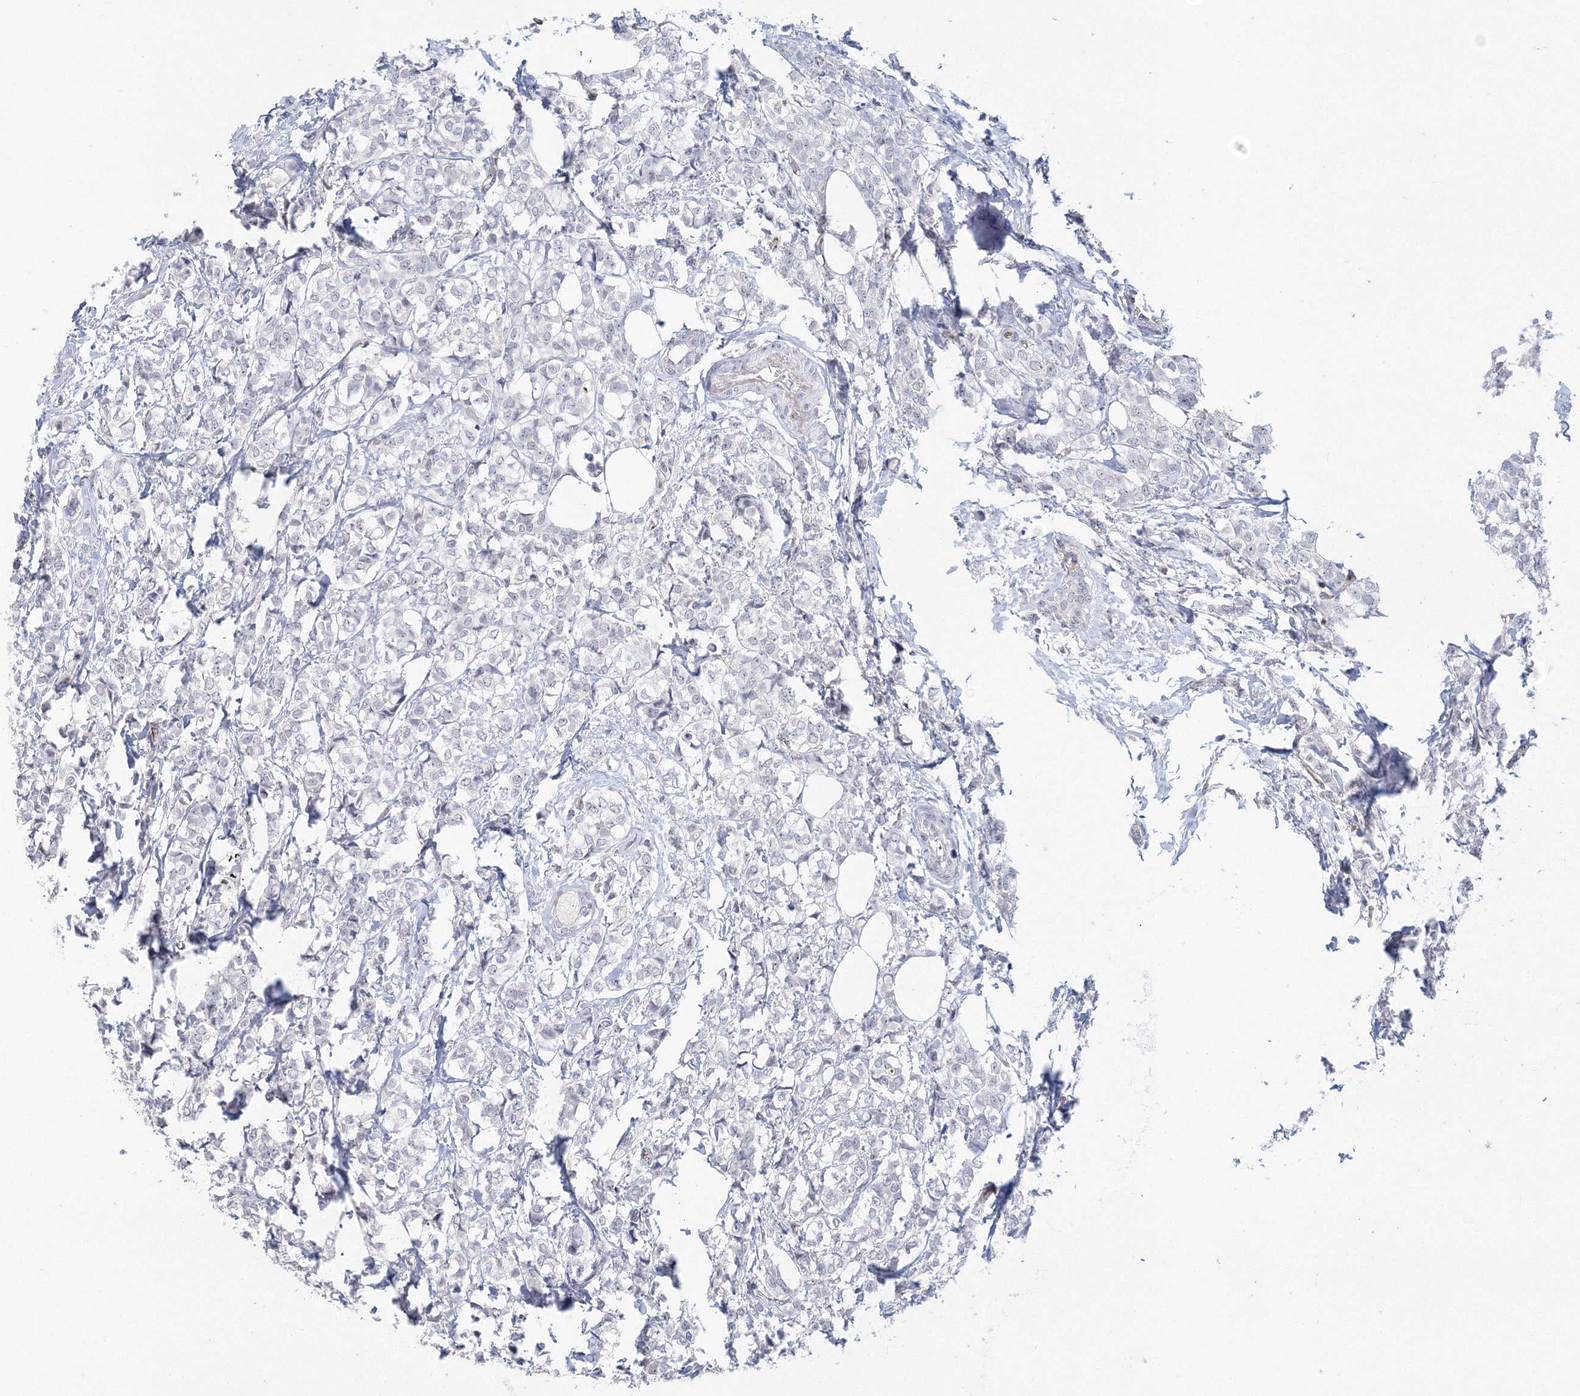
{"staining": {"intensity": "negative", "quantity": "none", "location": "none"}, "tissue": "breast cancer", "cell_type": "Tumor cells", "image_type": "cancer", "snomed": [{"axis": "morphology", "description": "Lobular carcinoma"}, {"axis": "topography", "description": "Breast"}], "caption": "High power microscopy histopathology image of an IHC histopathology image of lobular carcinoma (breast), revealing no significant staining in tumor cells. (Immunohistochemistry, brightfield microscopy, high magnification).", "gene": "SIRT7", "patient": {"sex": "female", "age": 60}}